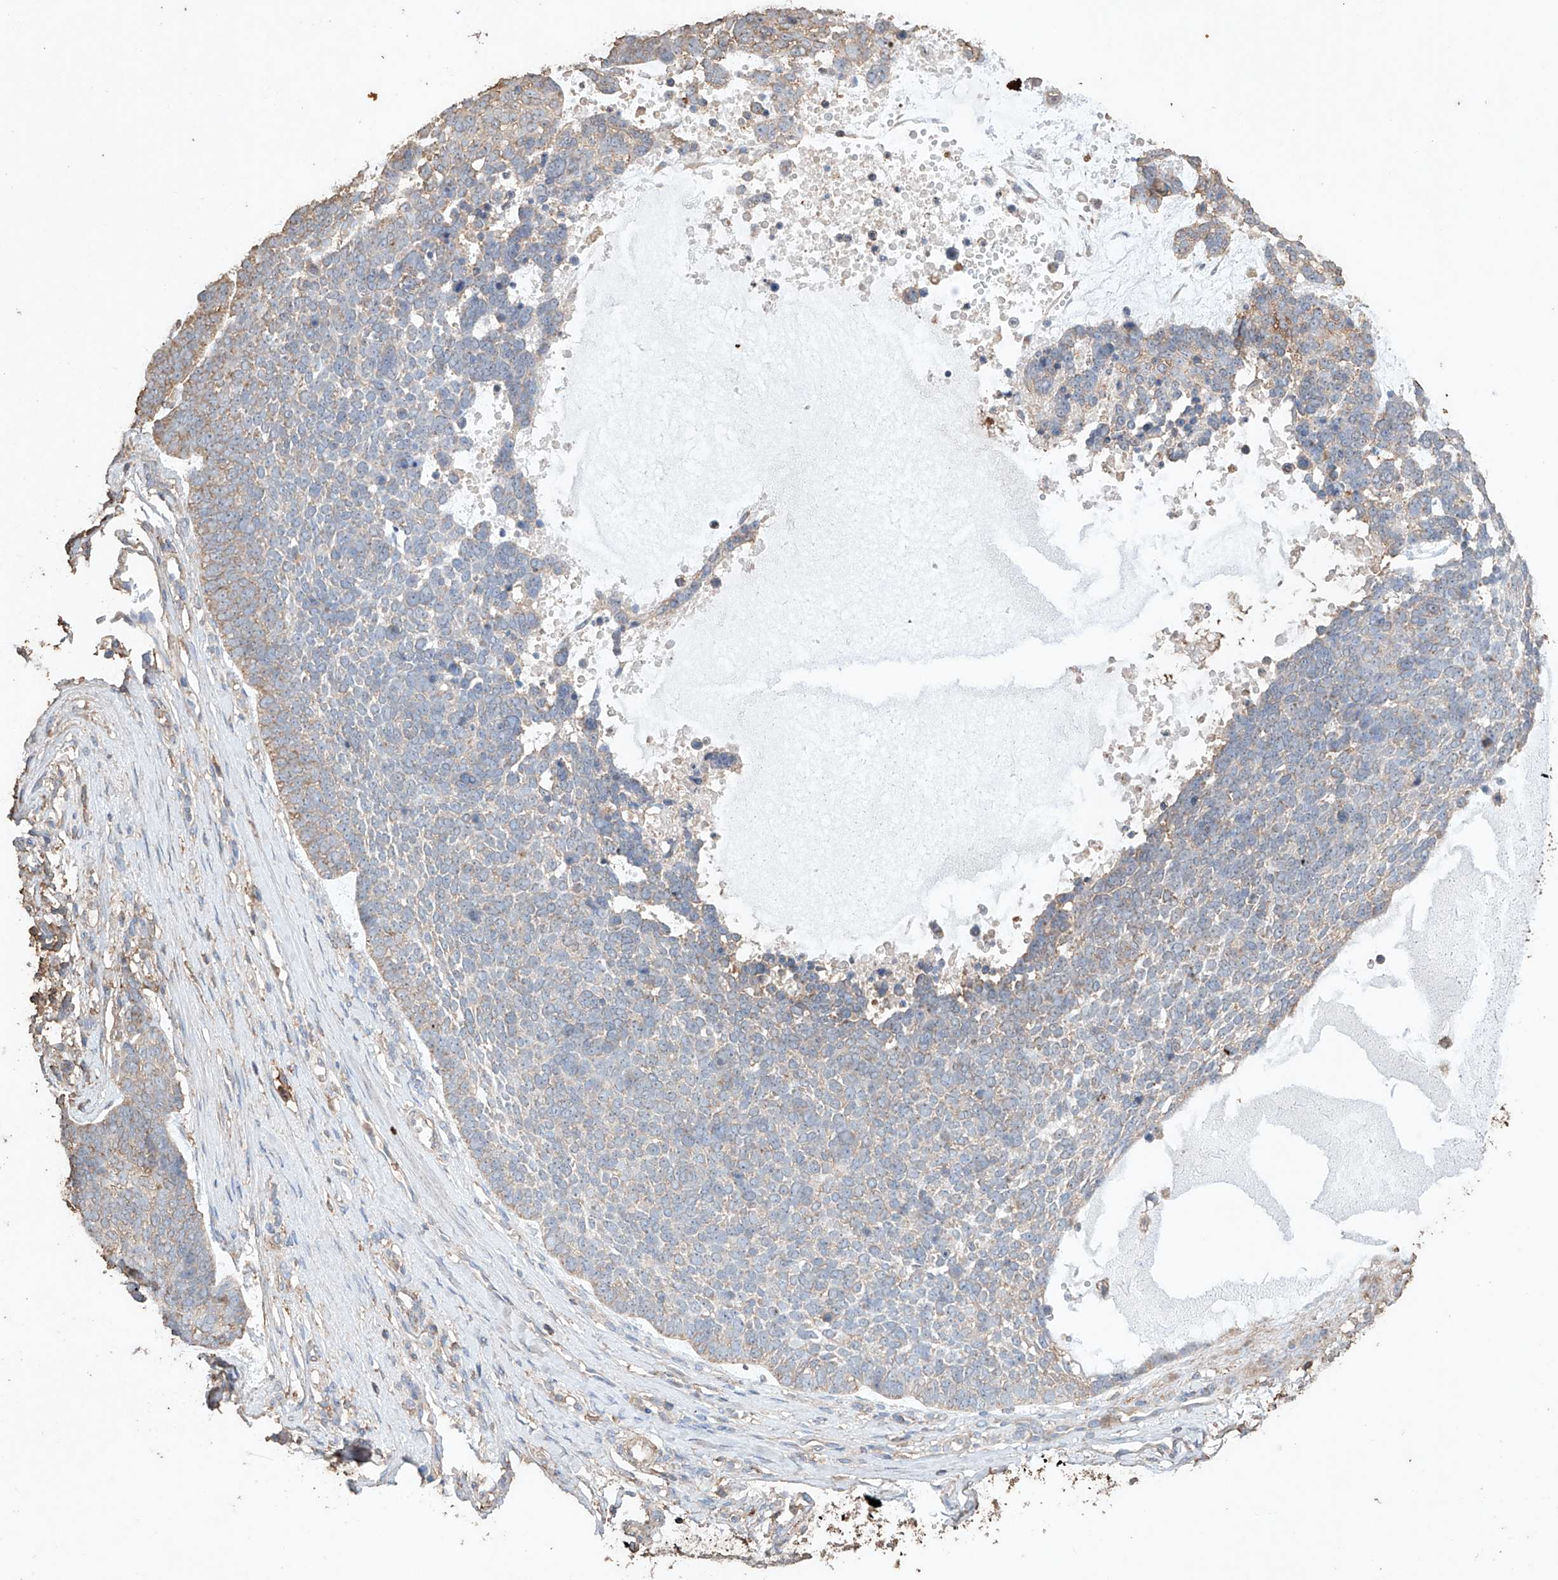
{"staining": {"intensity": "negative", "quantity": "none", "location": "none"}, "tissue": "skin cancer", "cell_type": "Tumor cells", "image_type": "cancer", "snomed": [{"axis": "morphology", "description": "Basal cell carcinoma"}, {"axis": "topography", "description": "Skin"}], "caption": "Human skin basal cell carcinoma stained for a protein using IHC shows no positivity in tumor cells.", "gene": "M6PR", "patient": {"sex": "female", "age": 81}}